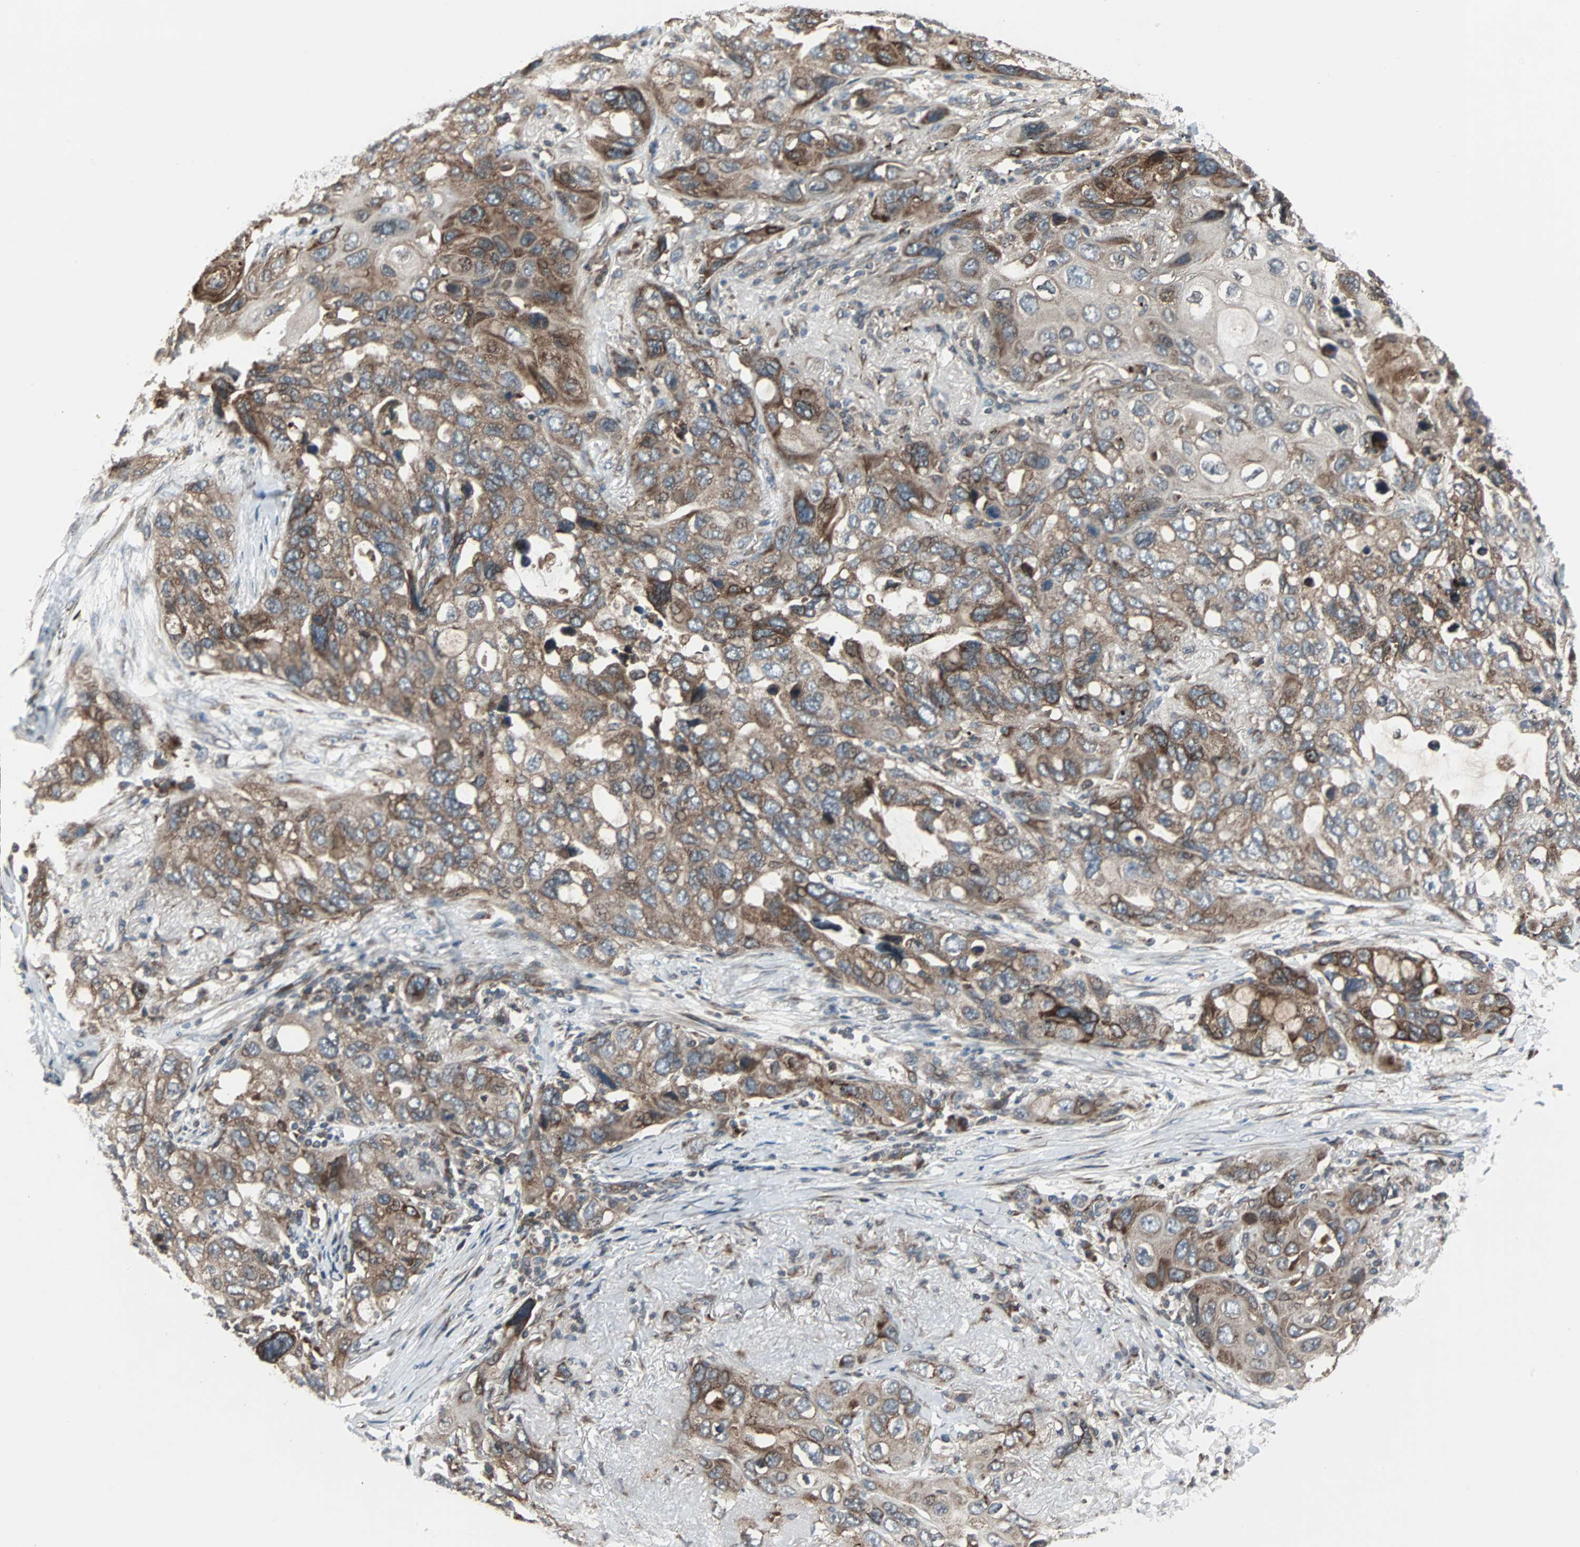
{"staining": {"intensity": "moderate", "quantity": ">75%", "location": "cytoplasmic/membranous"}, "tissue": "lung cancer", "cell_type": "Tumor cells", "image_type": "cancer", "snomed": [{"axis": "morphology", "description": "Squamous cell carcinoma, NOS"}, {"axis": "topography", "description": "Lung"}], "caption": "Immunohistochemical staining of lung cancer exhibits medium levels of moderate cytoplasmic/membranous protein staining in about >75% of tumor cells. Immunohistochemistry stains the protein in brown and the nuclei are stained blue.", "gene": "RAB7A", "patient": {"sex": "female", "age": 73}}